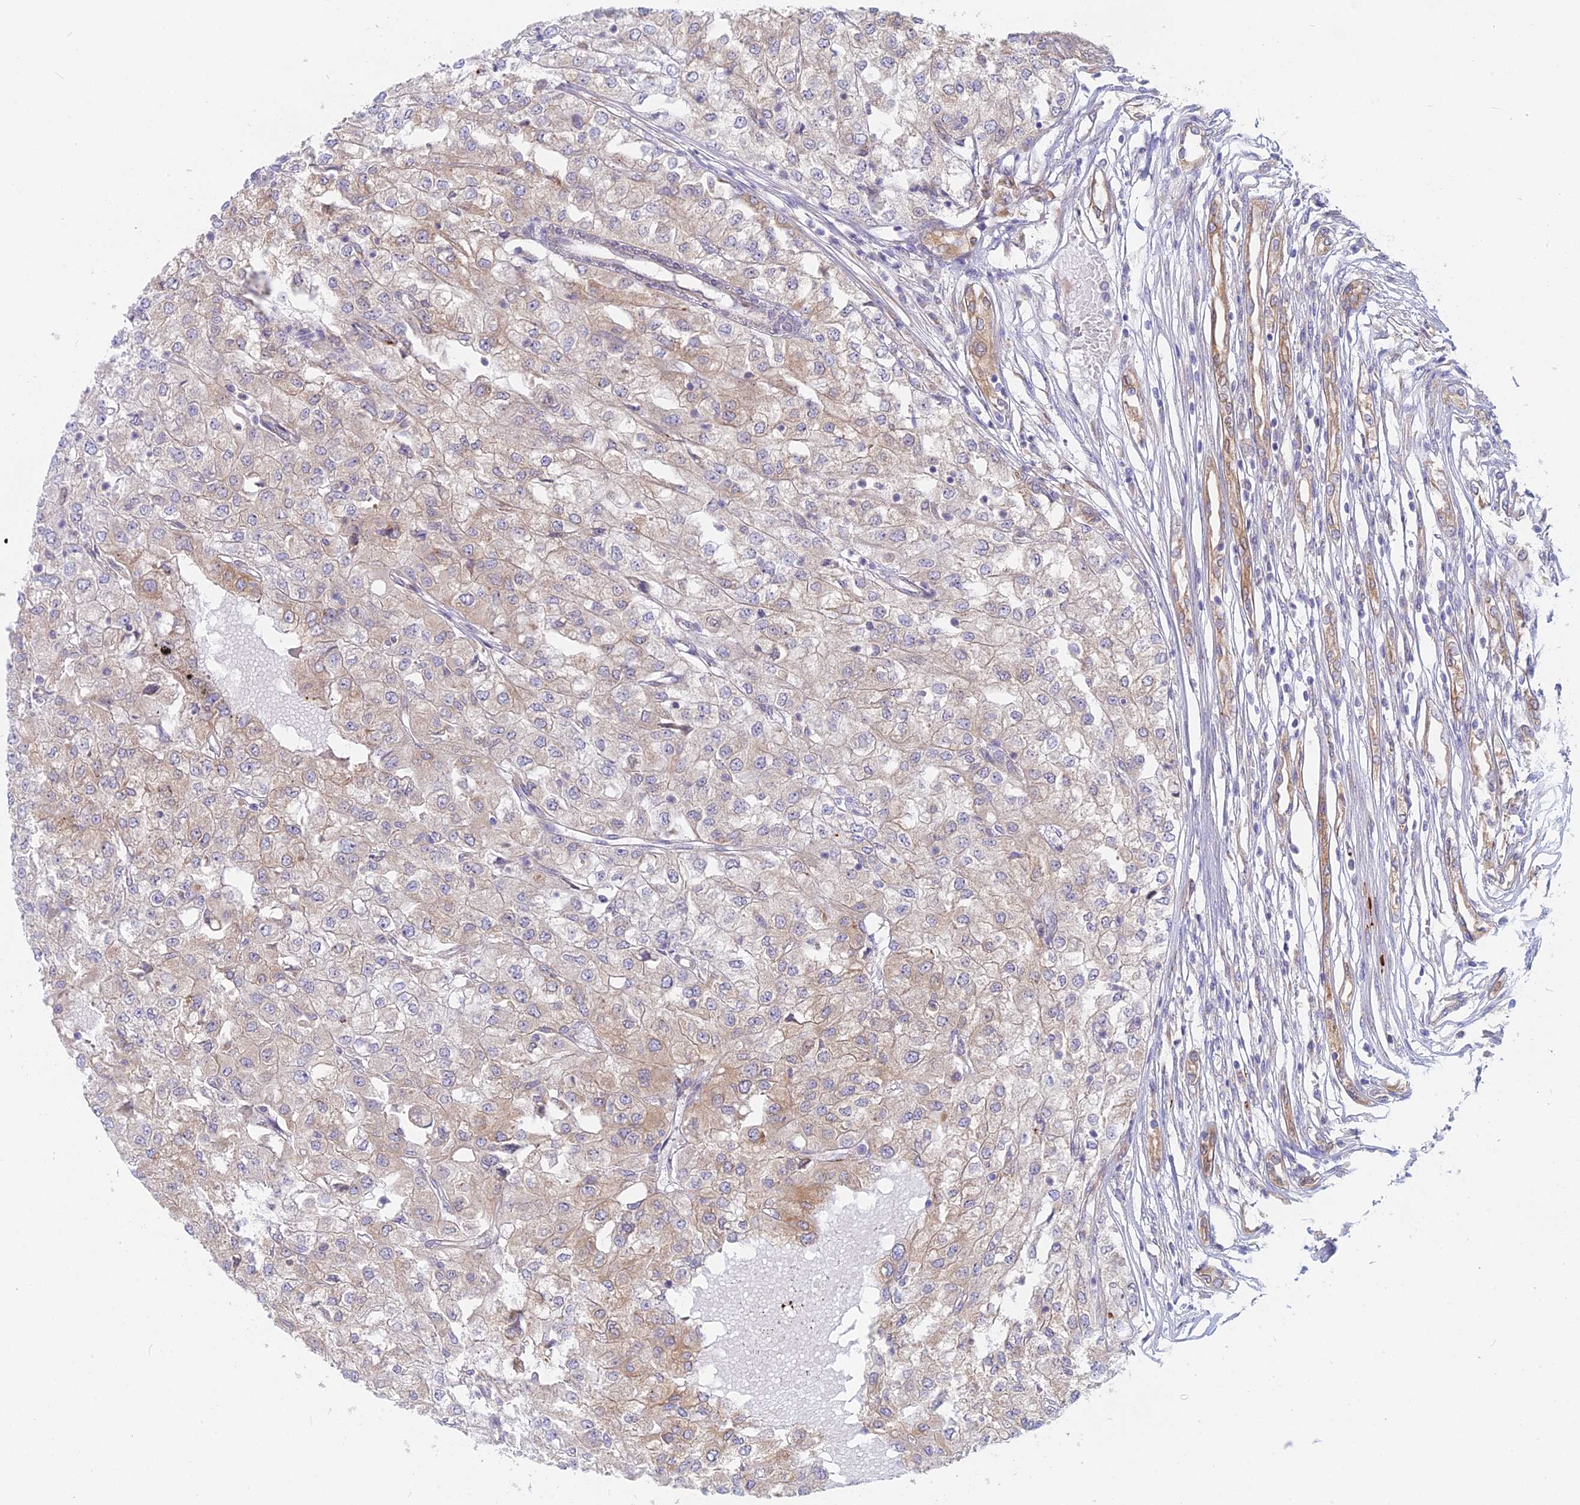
{"staining": {"intensity": "weak", "quantity": "<25%", "location": "cytoplasmic/membranous"}, "tissue": "renal cancer", "cell_type": "Tumor cells", "image_type": "cancer", "snomed": [{"axis": "morphology", "description": "Adenocarcinoma, NOS"}, {"axis": "topography", "description": "Kidney"}], "caption": "Immunohistochemical staining of adenocarcinoma (renal) exhibits no significant positivity in tumor cells.", "gene": "TLCD1", "patient": {"sex": "female", "age": 54}}